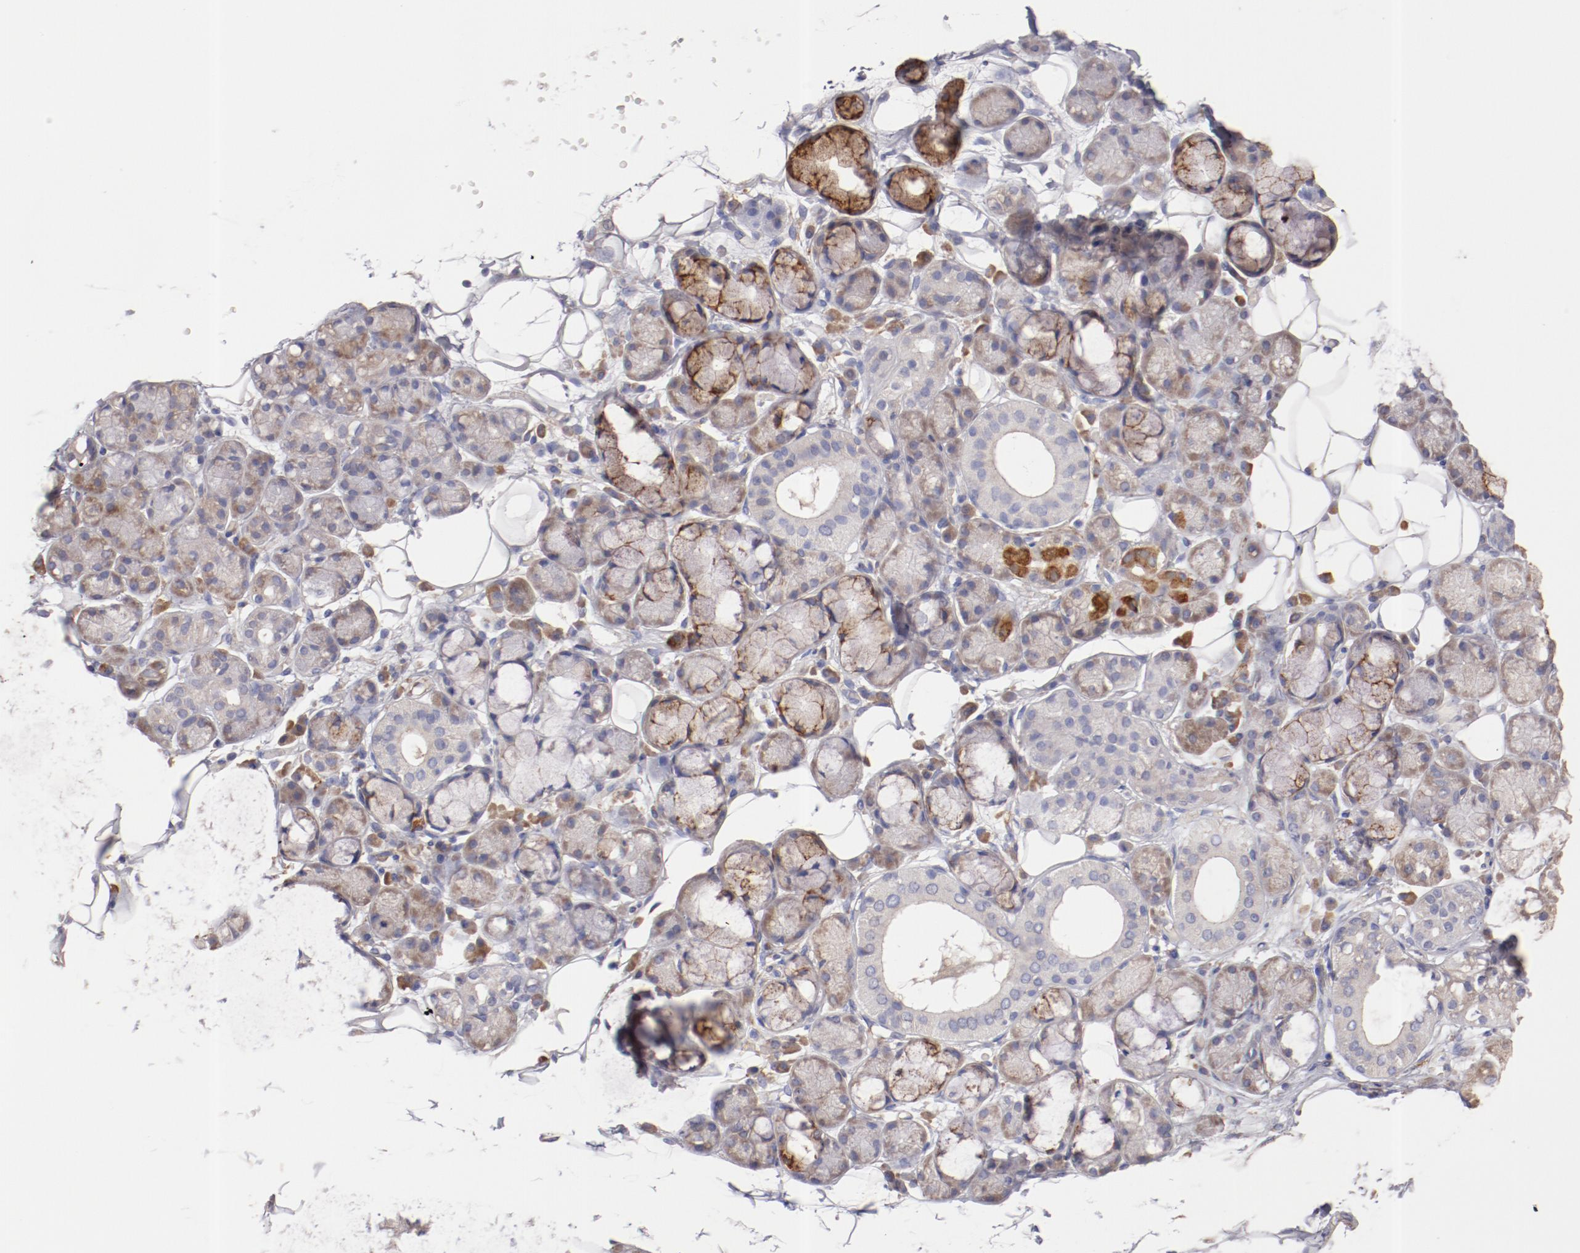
{"staining": {"intensity": "weak", "quantity": ">75%", "location": "cytoplasmic/membranous"}, "tissue": "salivary gland", "cell_type": "Glandular cells", "image_type": "normal", "snomed": [{"axis": "morphology", "description": "Normal tissue, NOS"}, {"axis": "topography", "description": "Skeletal muscle"}, {"axis": "topography", "description": "Oral tissue"}, {"axis": "topography", "description": "Salivary gland"}, {"axis": "topography", "description": "Peripheral nerve tissue"}], "caption": "The micrograph displays immunohistochemical staining of unremarkable salivary gland. There is weak cytoplasmic/membranous staining is appreciated in about >75% of glandular cells.", "gene": "ENTPD5", "patient": {"sex": "male", "age": 54}}